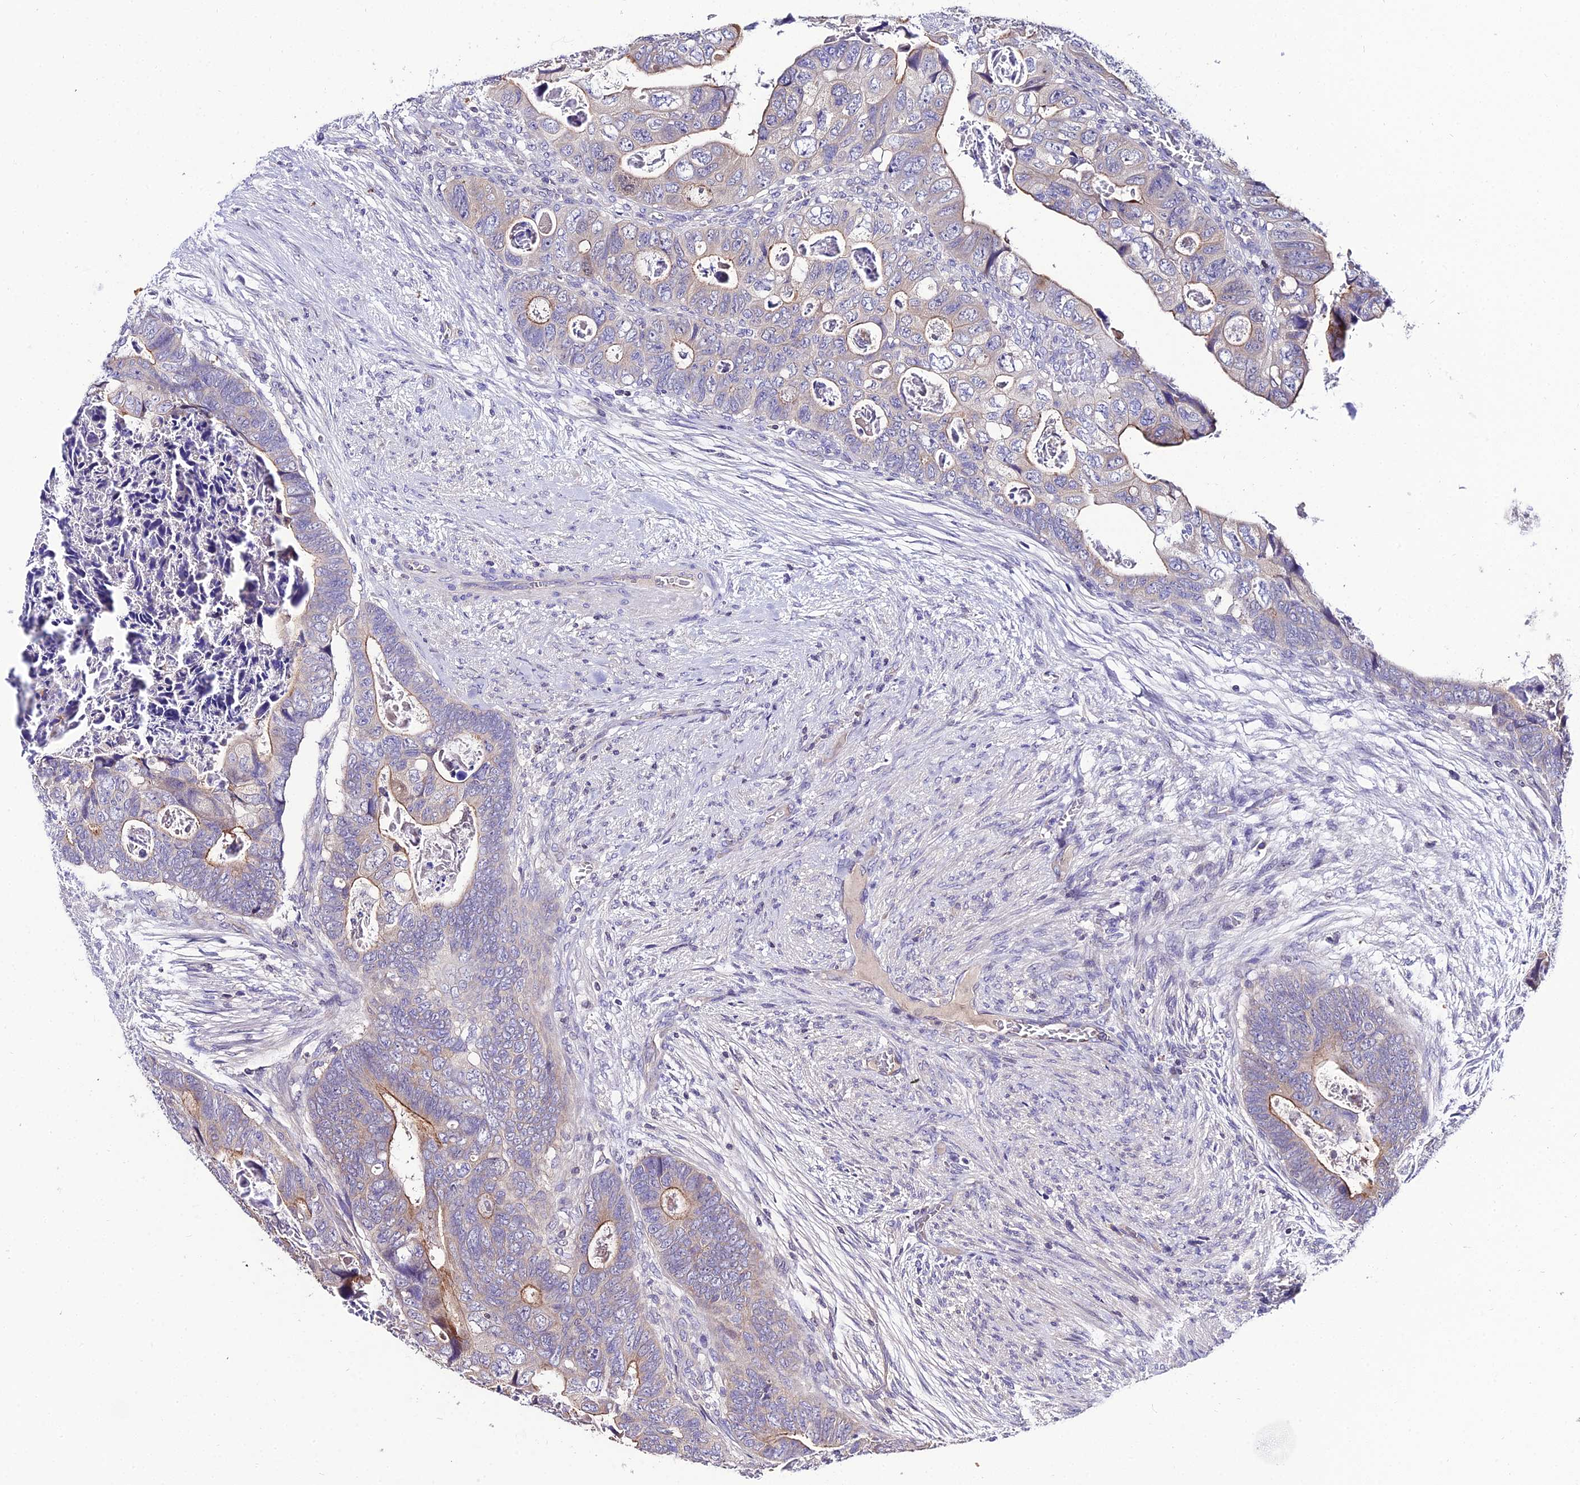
{"staining": {"intensity": "moderate", "quantity": "<25%", "location": "cytoplasmic/membranous"}, "tissue": "colorectal cancer", "cell_type": "Tumor cells", "image_type": "cancer", "snomed": [{"axis": "morphology", "description": "Adenocarcinoma, NOS"}, {"axis": "topography", "description": "Rectum"}], "caption": "Colorectal adenocarcinoma stained with a protein marker demonstrates moderate staining in tumor cells.", "gene": "SHQ1", "patient": {"sex": "female", "age": 78}}